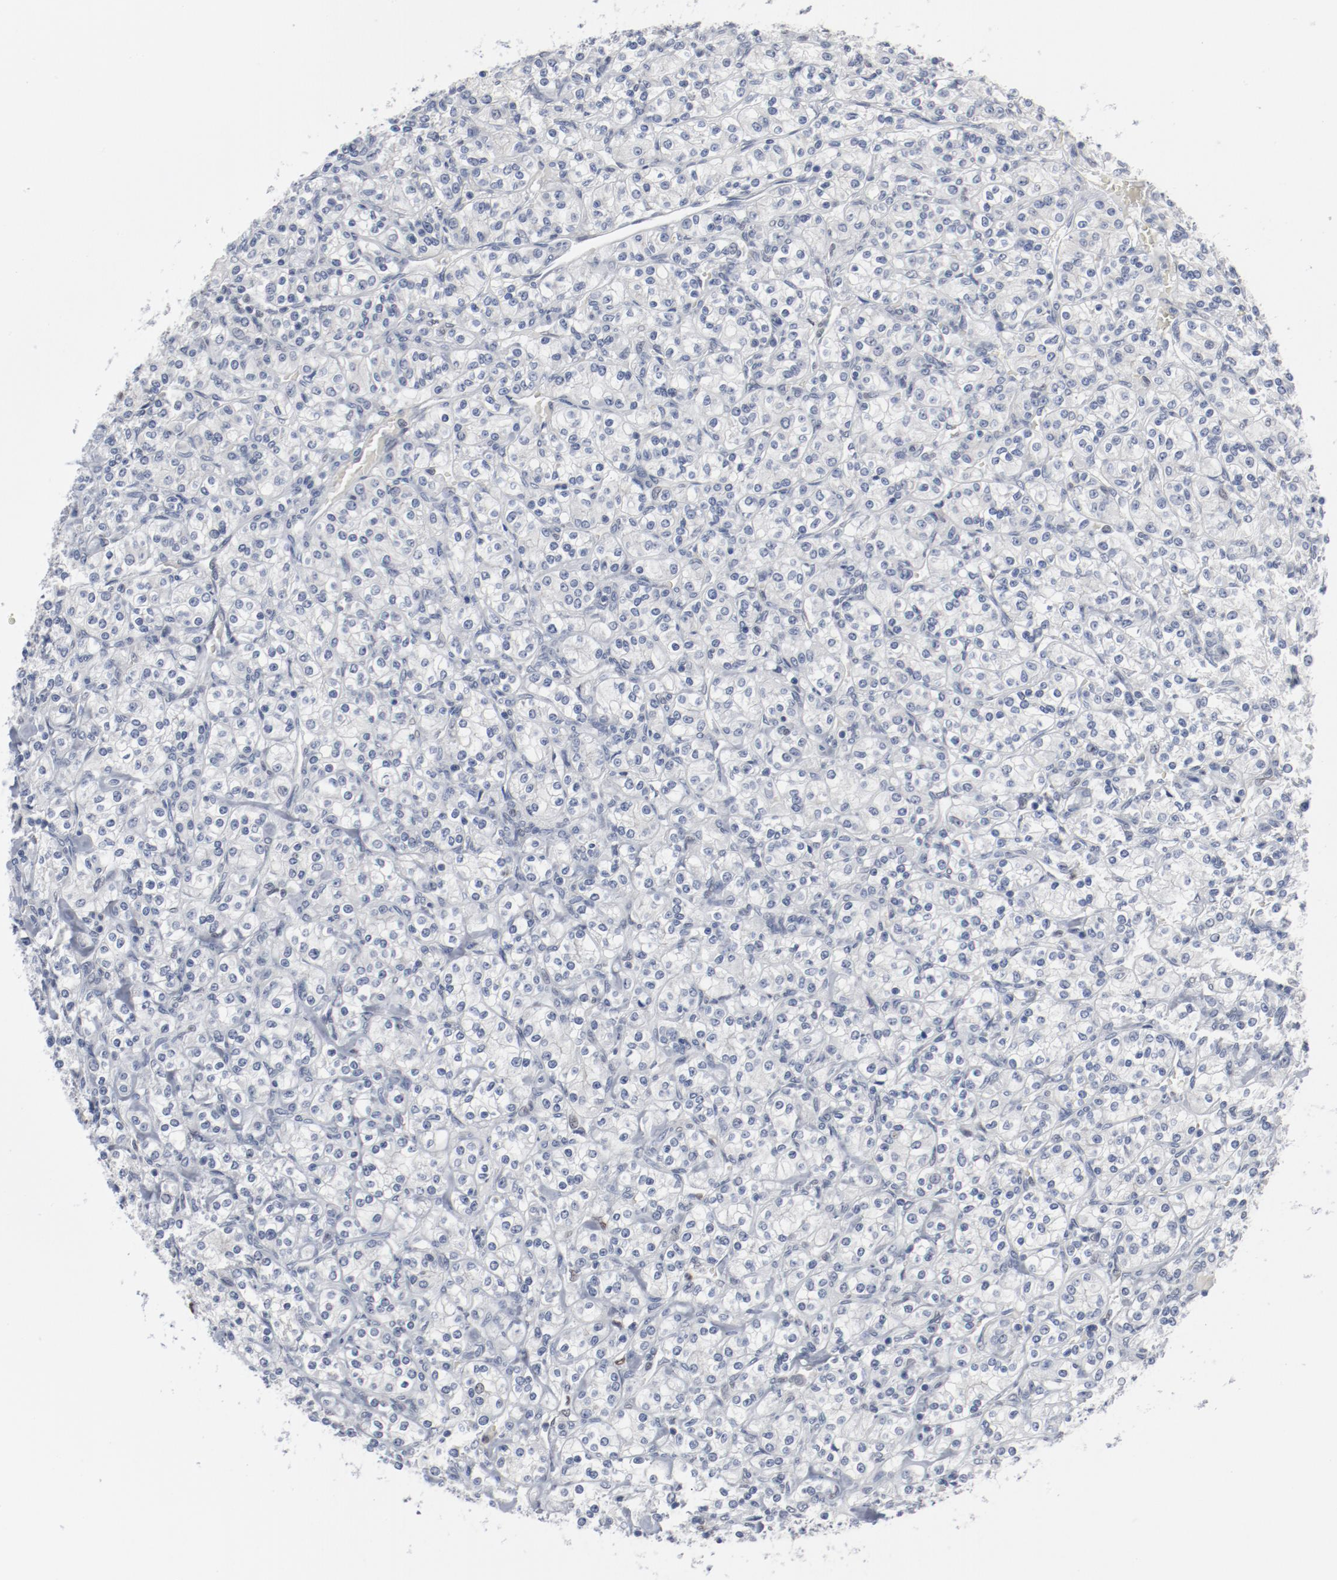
{"staining": {"intensity": "negative", "quantity": "none", "location": "none"}, "tissue": "renal cancer", "cell_type": "Tumor cells", "image_type": "cancer", "snomed": [{"axis": "morphology", "description": "Adenocarcinoma, NOS"}, {"axis": "topography", "description": "Kidney"}], "caption": "Immunohistochemistry of adenocarcinoma (renal) exhibits no staining in tumor cells.", "gene": "FOXN2", "patient": {"sex": "male", "age": 77}}